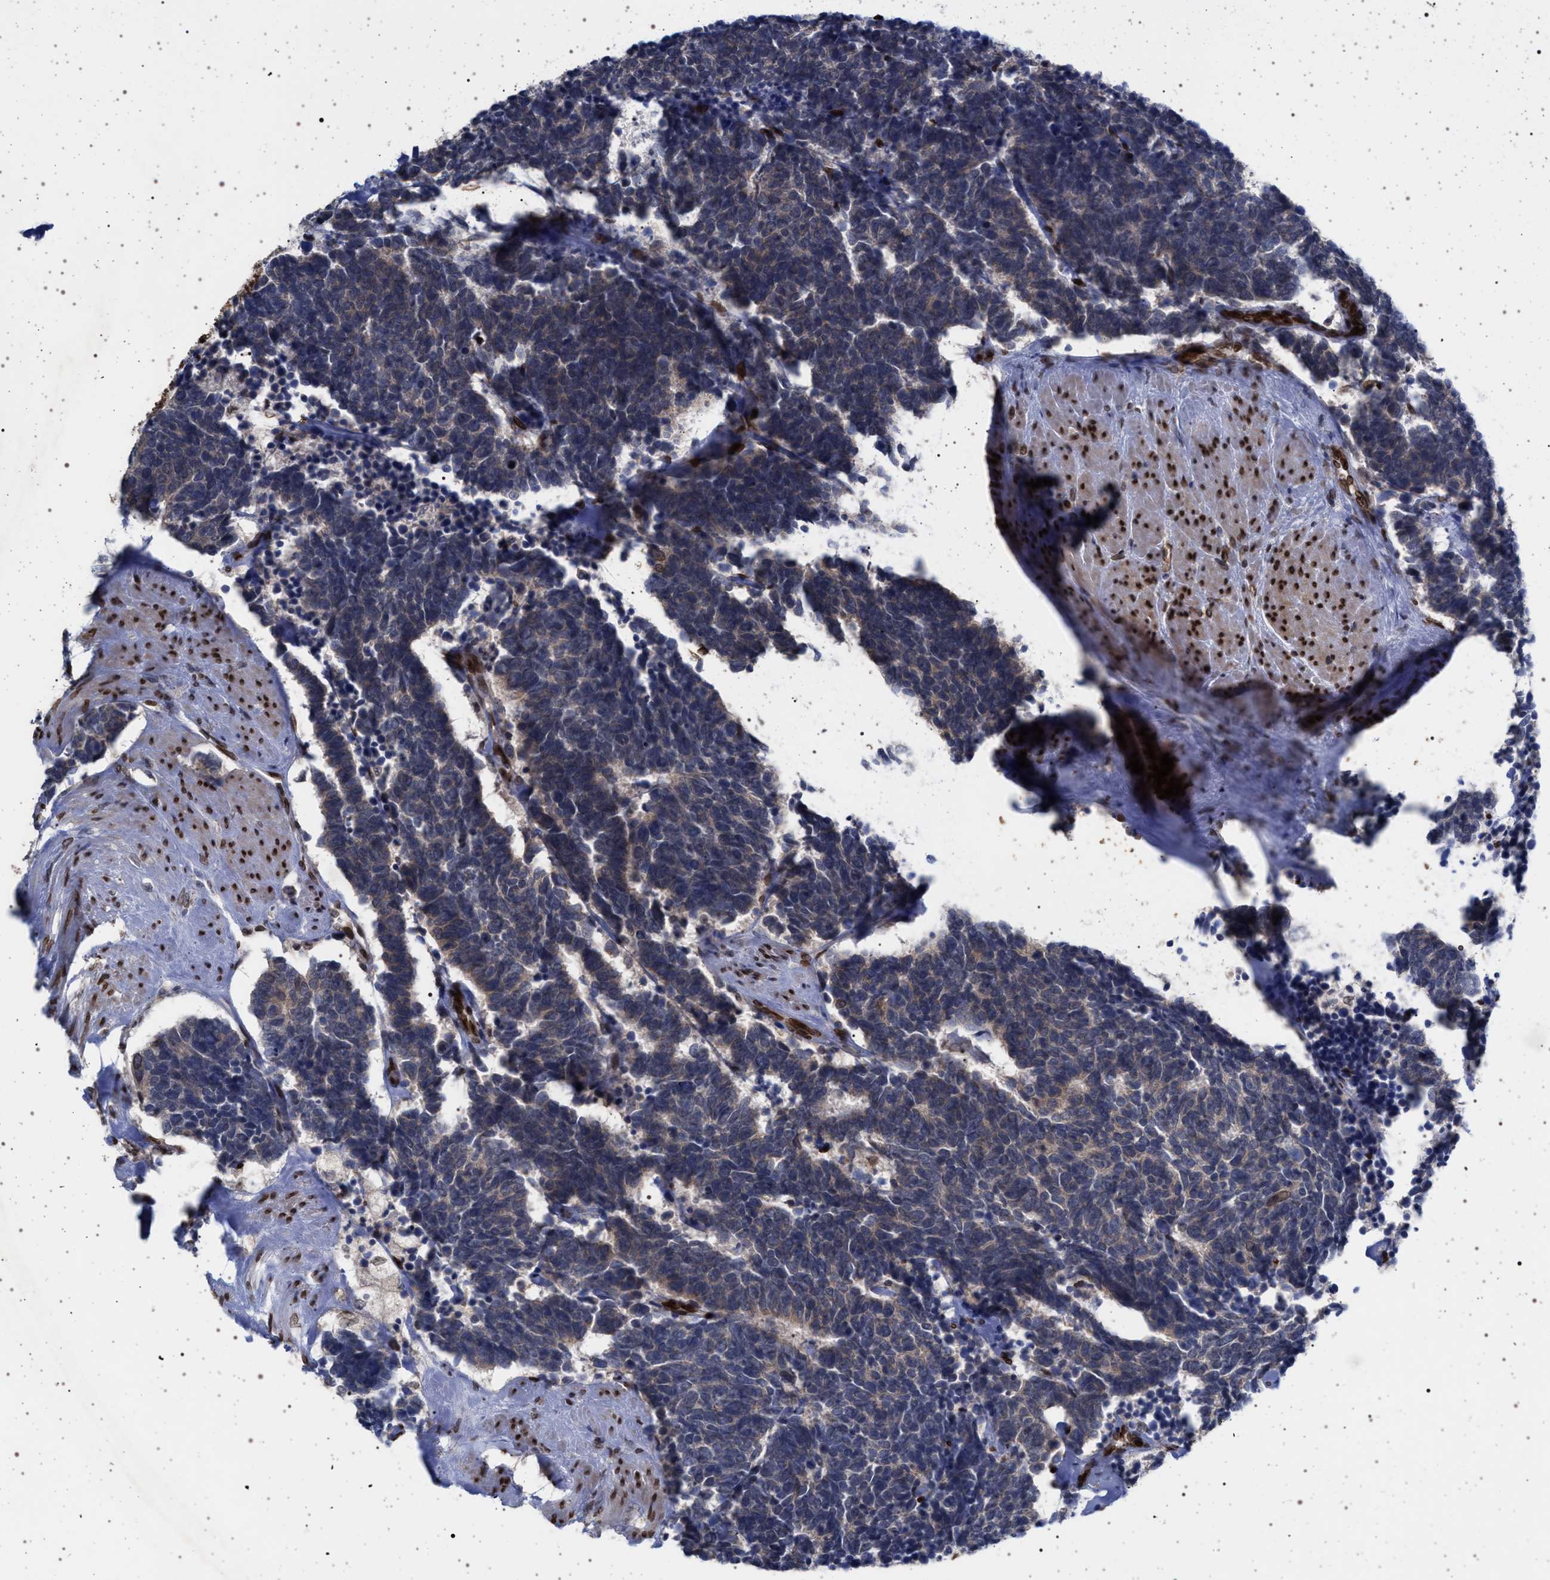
{"staining": {"intensity": "weak", "quantity": "<25%", "location": "nuclear"}, "tissue": "carcinoid", "cell_type": "Tumor cells", "image_type": "cancer", "snomed": [{"axis": "morphology", "description": "Carcinoma, NOS"}, {"axis": "morphology", "description": "Carcinoid, malignant, NOS"}, {"axis": "topography", "description": "Urinary bladder"}], "caption": "An IHC micrograph of carcinoid is shown. There is no staining in tumor cells of carcinoid.", "gene": "ING2", "patient": {"sex": "male", "age": 57}}